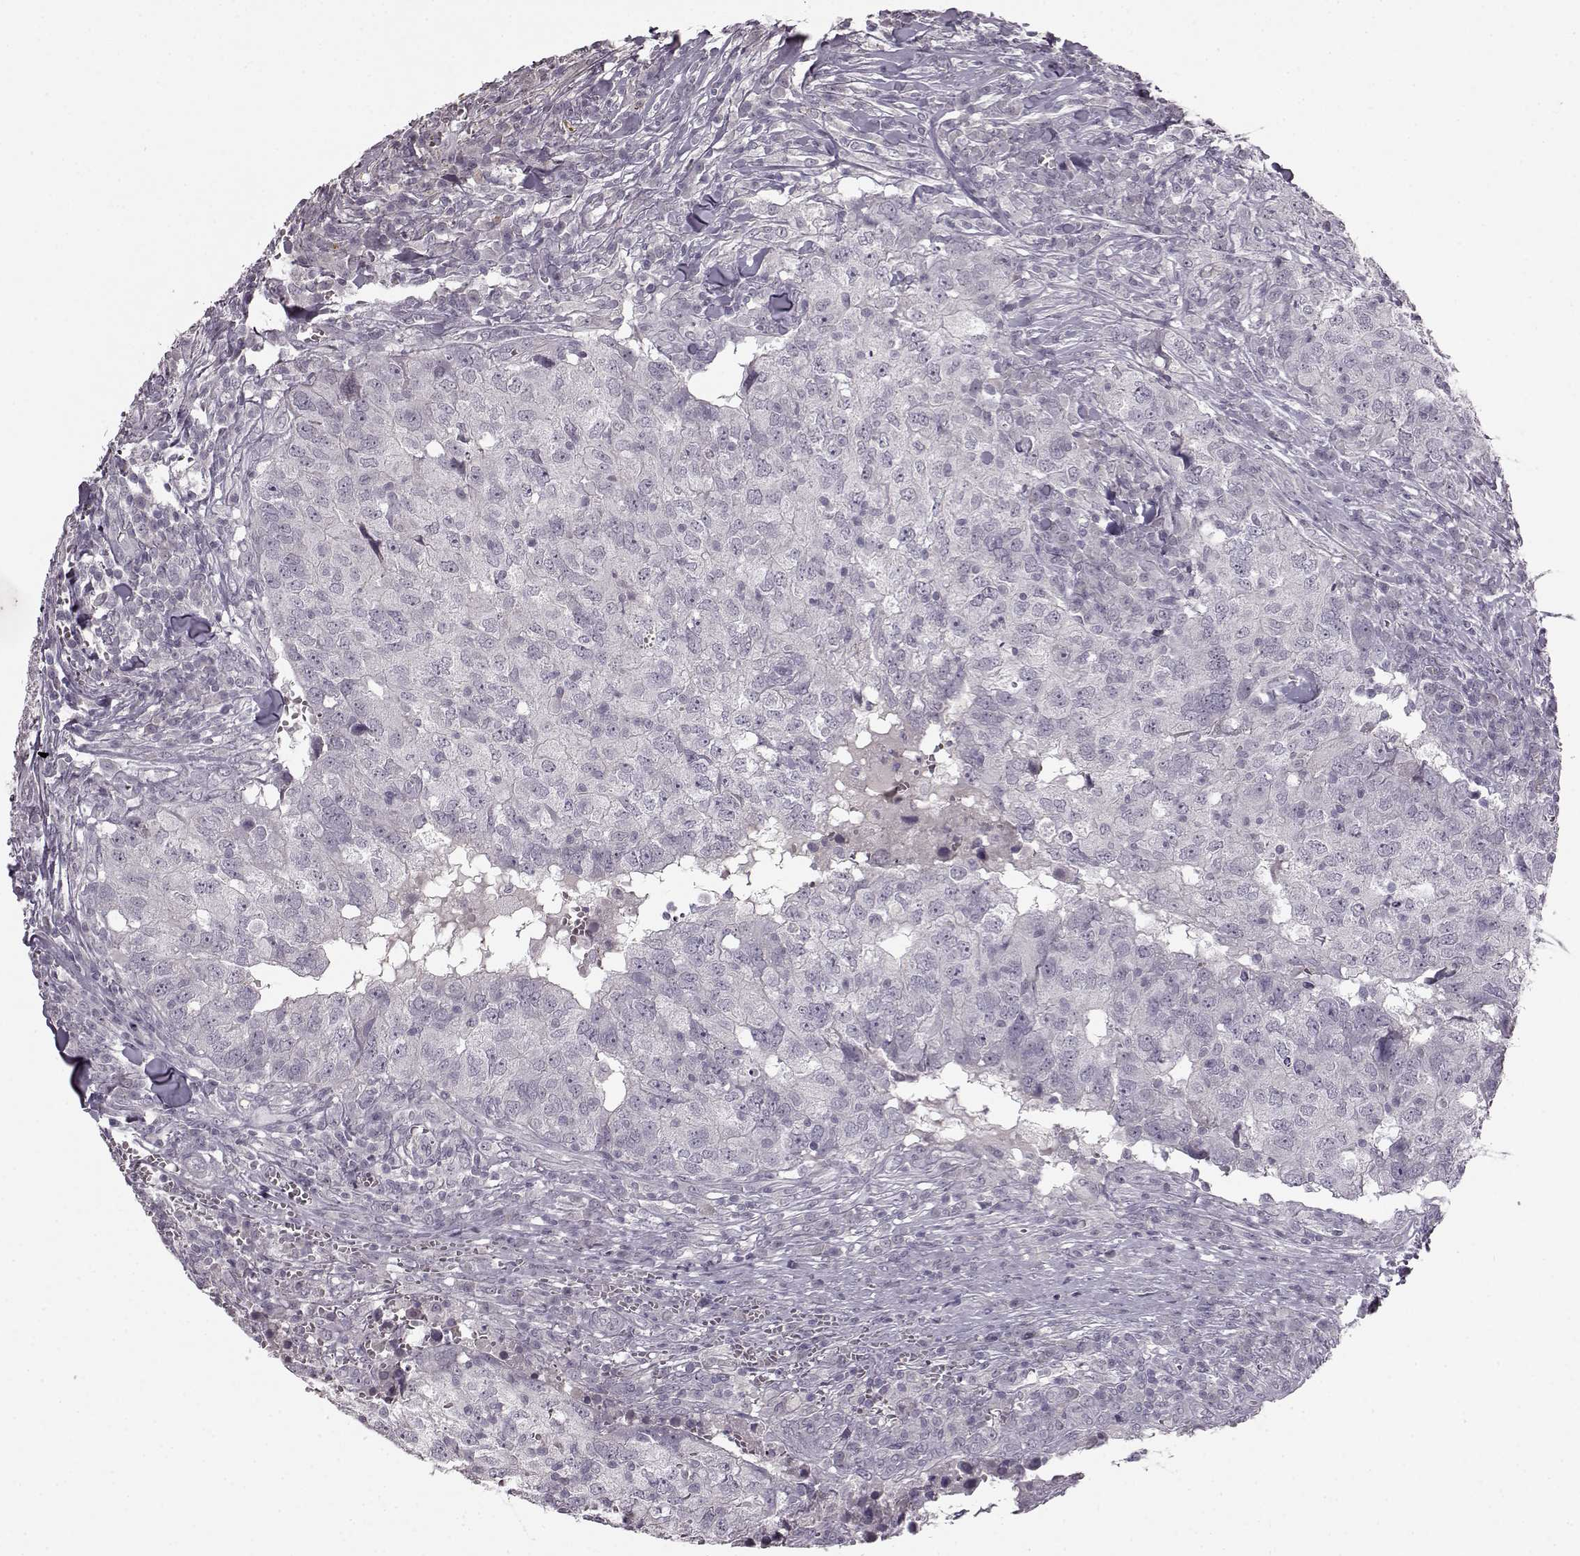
{"staining": {"intensity": "negative", "quantity": "none", "location": "none"}, "tissue": "breast cancer", "cell_type": "Tumor cells", "image_type": "cancer", "snomed": [{"axis": "morphology", "description": "Duct carcinoma"}, {"axis": "topography", "description": "Breast"}], "caption": "Immunohistochemistry image of neoplastic tissue: breast cancer stained with DAB (3,3'-diaminobenzidine) demonstrates no significant protein staining in tumor cells.", "gene": "LHB", "patient": {"sex": "female", "age": 30}}